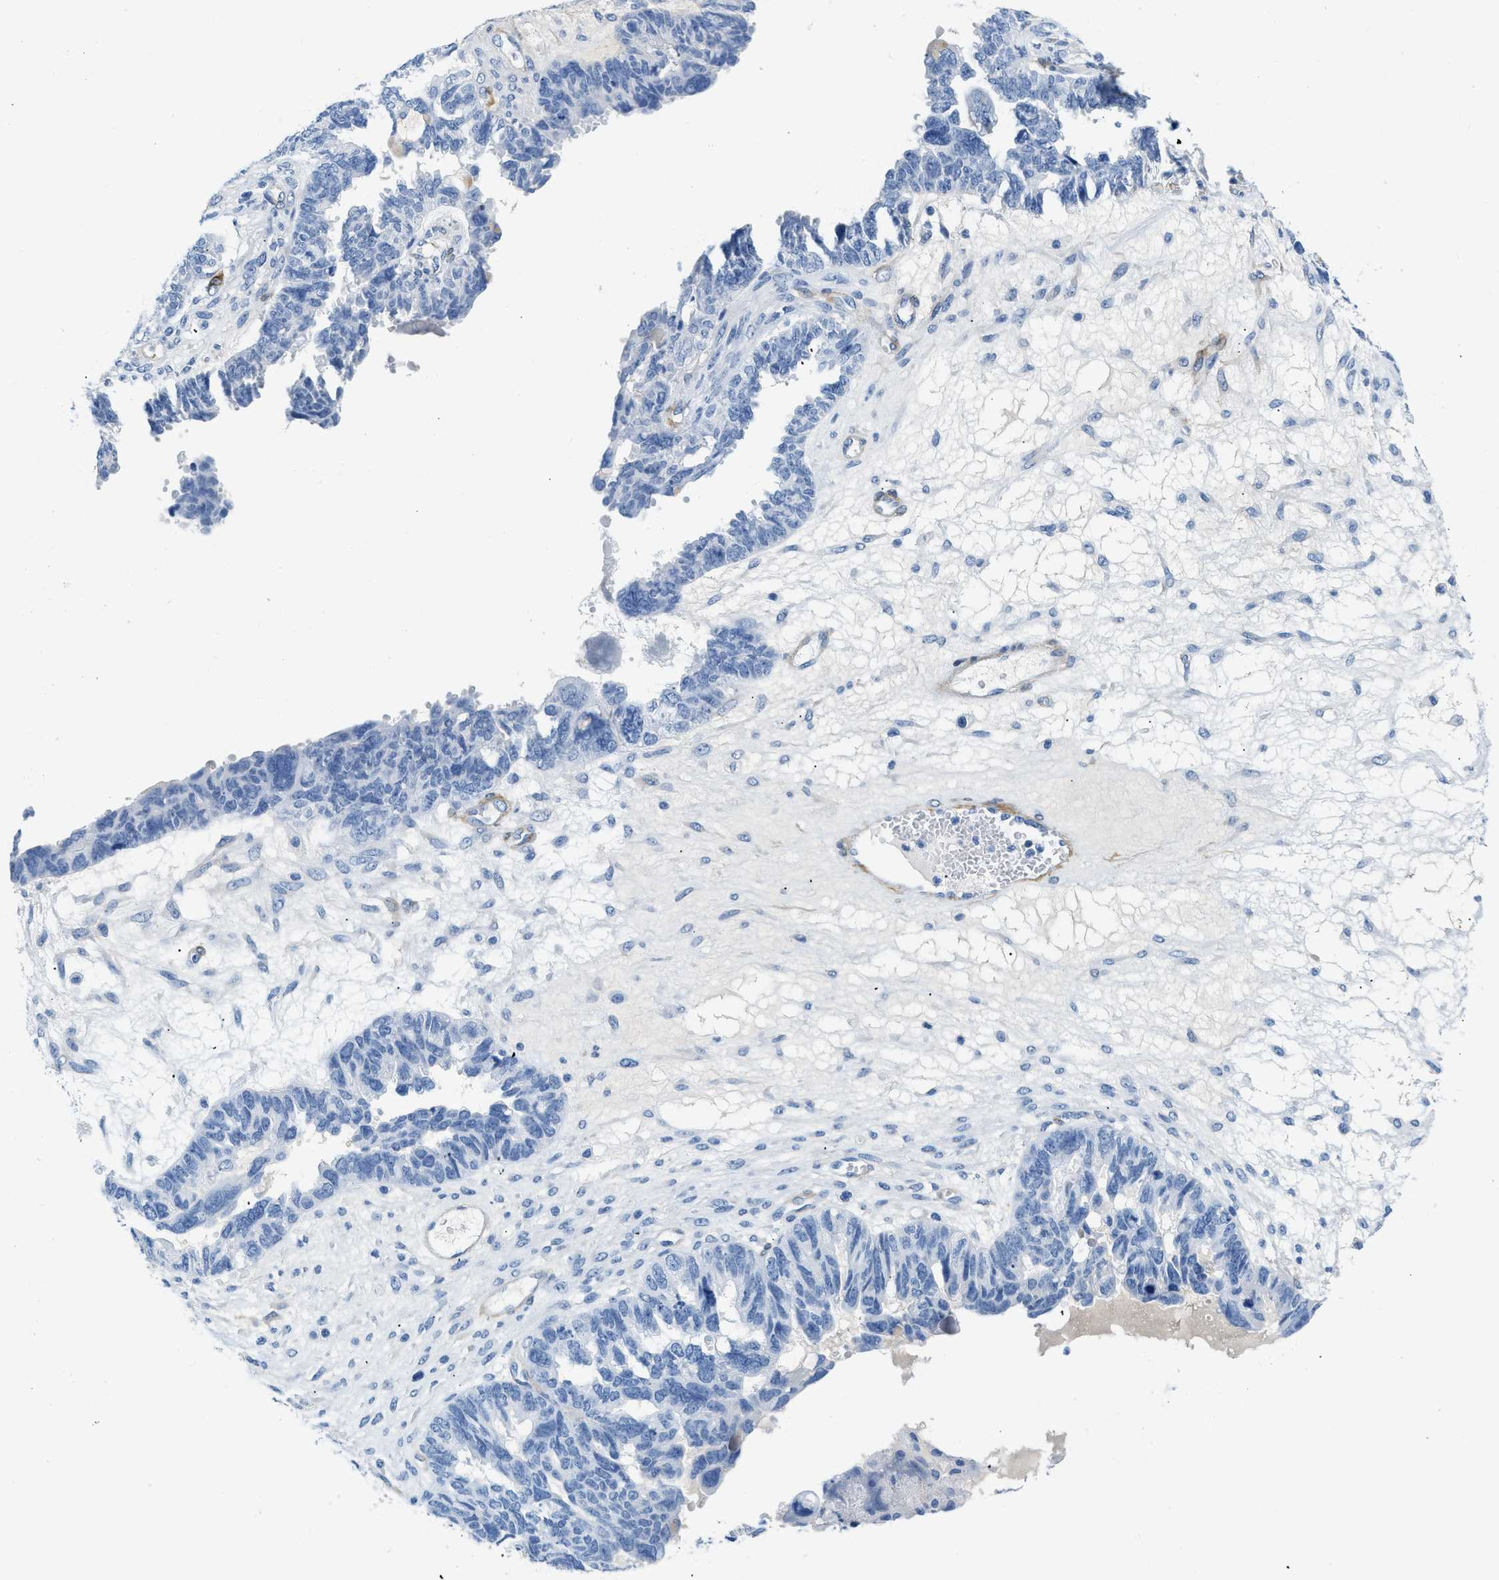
{"staining": {"intensity": "negative", "quantity": "none", "location": "none"}, "tissue": "ovarian cancer", "cell_type": "Tumor cells", "image_type": "cancer", "snomed": [{"axis": "morphology", "description": "Cystadenocarcinoma, serous, NOS"}, {"axis": "topography", "description": "Ovary"}], "caption": "Ovarian cancer was stained to show a protein in brown. There is no significant positivity in tumor cells.", "gene": "PDGFRB", "patient": {"sex": "female", "age": 79}}